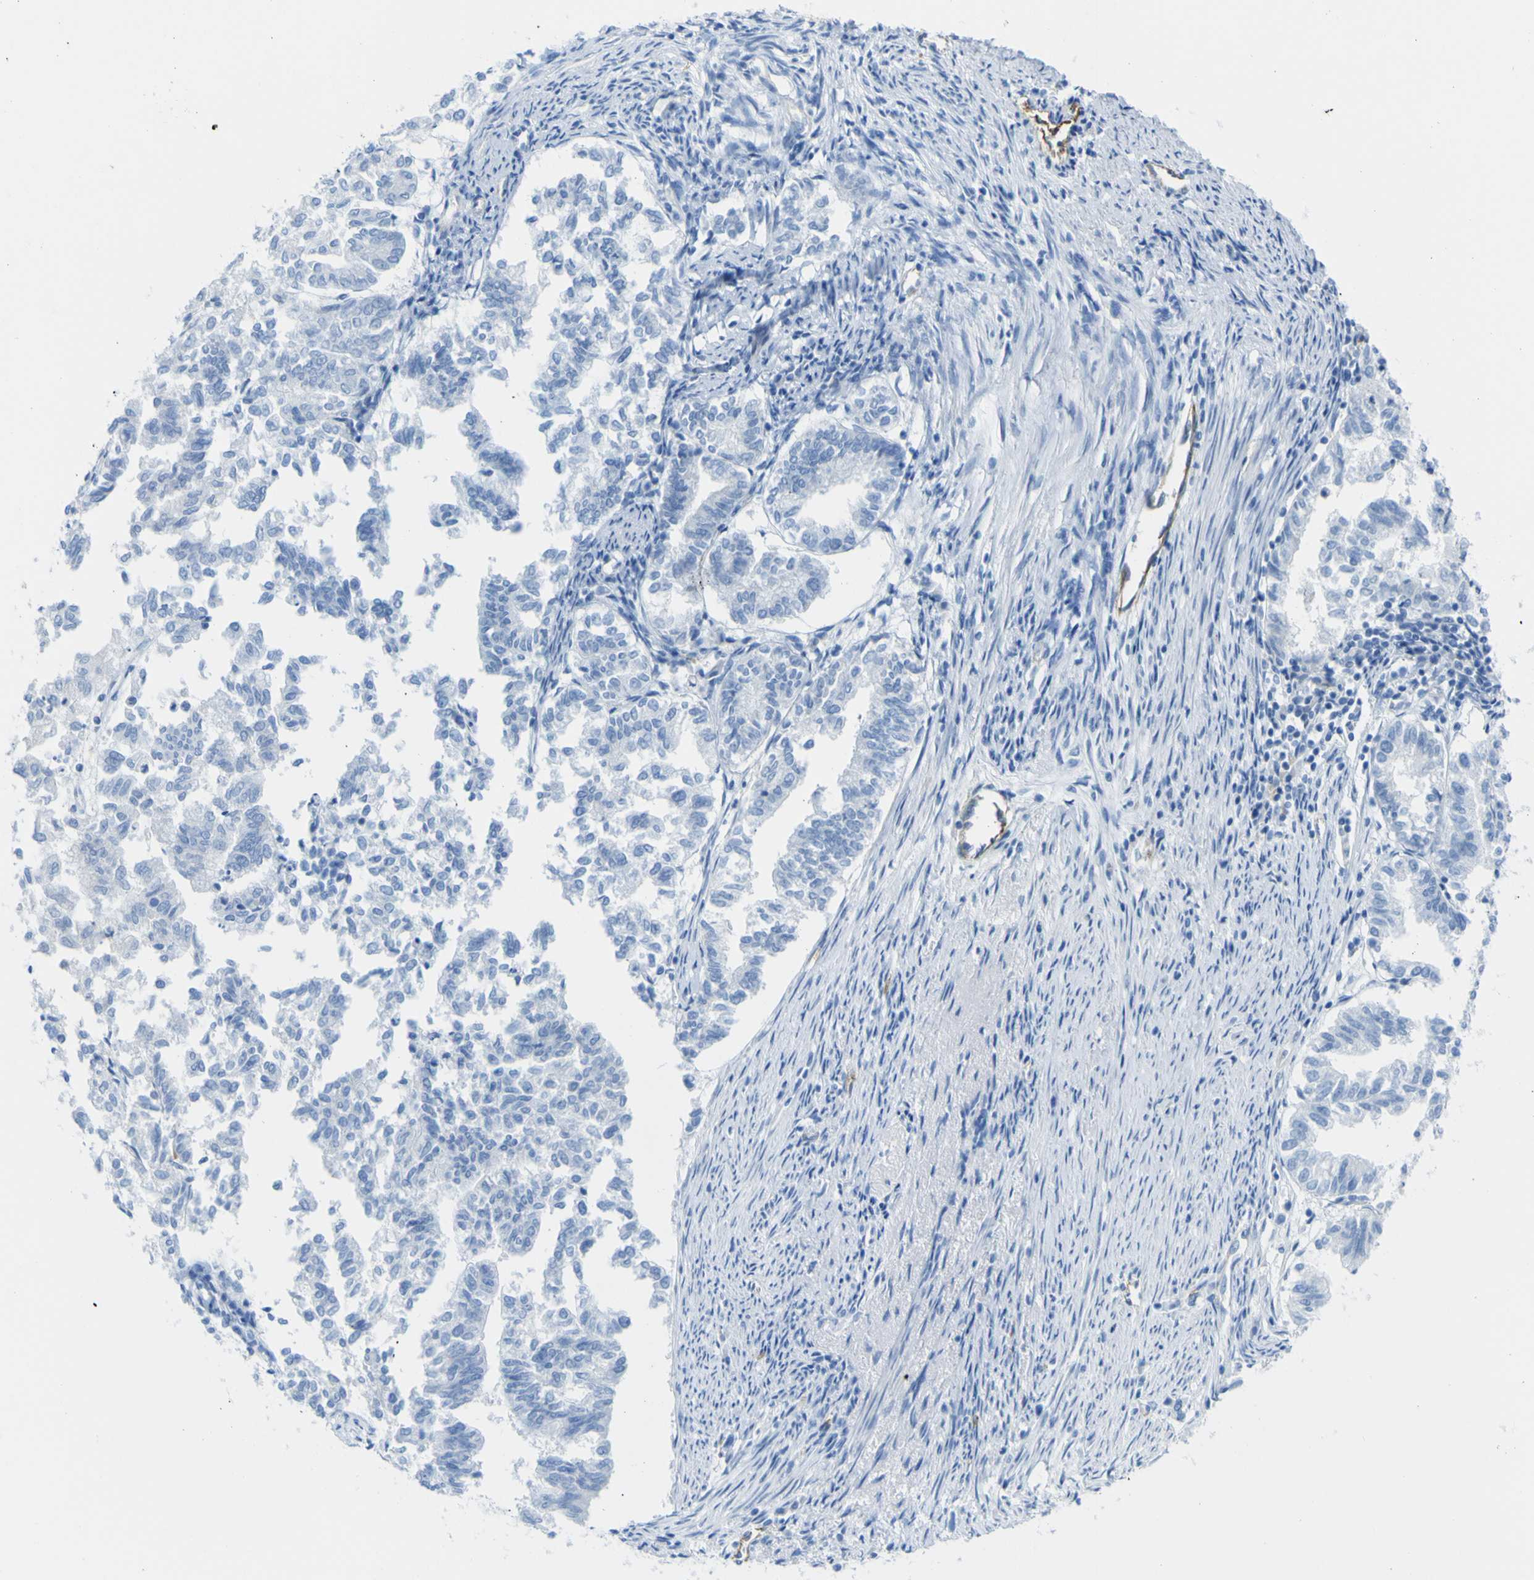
{"staining": {"intensity": "negative", "quantity": "none", "location": "none"}, "tissue": "endometrial cancer", "cell_type": "Tumor cells", "image_type": "cancer", "snomed": [{"axis": "morphology", "description": "Necrosis, NOS"}, {"axis": "morphology", "description": "Adenocarcinoma, NOS"}, {"axis": "topography", "description": "Endometrium"}], "caption": "High power microscopy image of an IHC micrograph of endometrial adenocarcinoma, revealing no significant expression in tumor cells.", "gene": "CD93", "patient": {"sex": "female", "age": 79}}